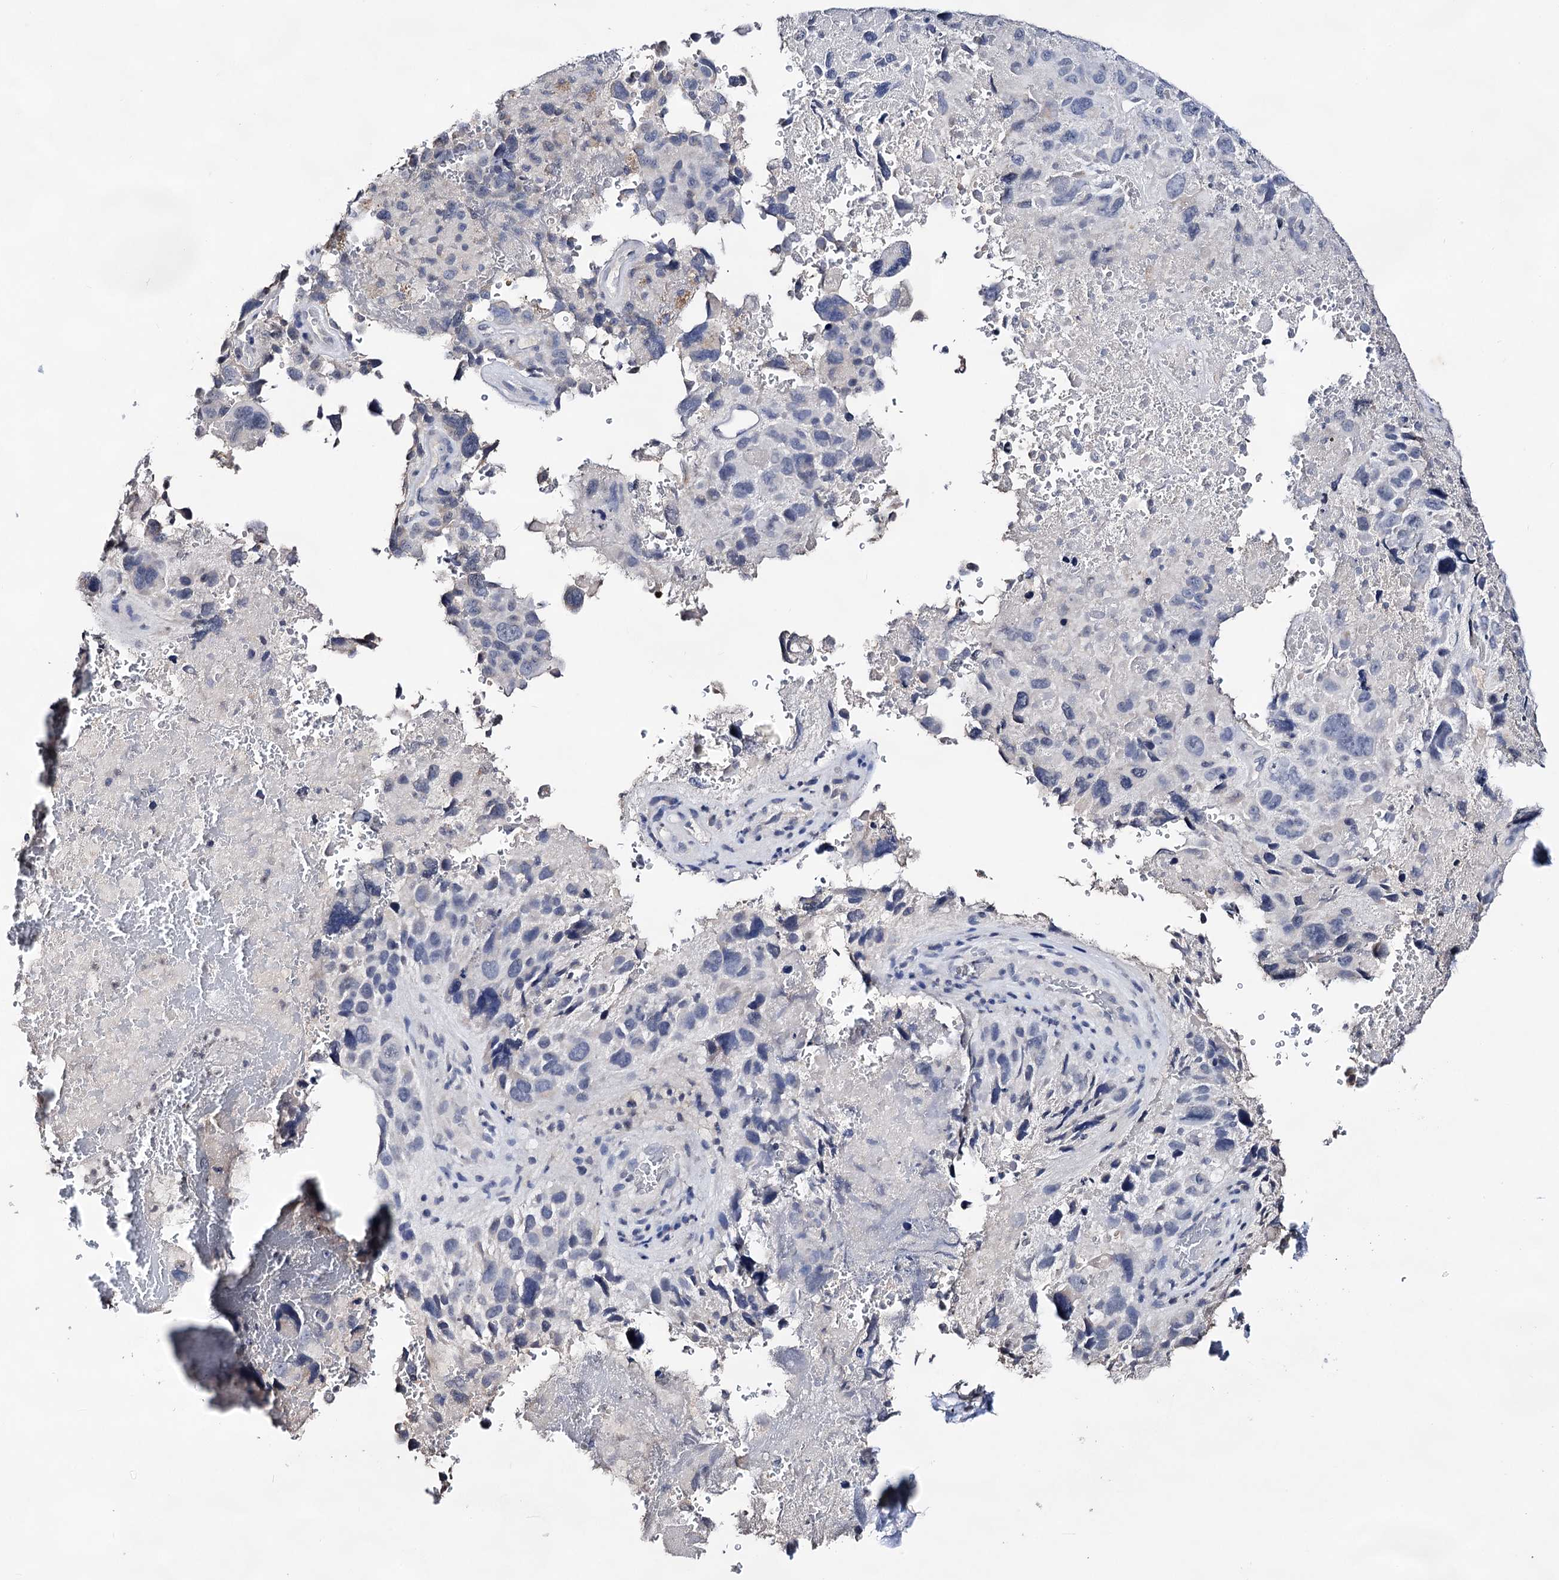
{"staining": {"intensity": "negative", "quantity": "none", "location": "none"}, "tissue": "lung cancer", "cell_type": "Tumor cells", "image_type": "cancer", "snomed": [{"axis": "morphology", "description": "Adenocarcinoma, NOS"}, {"axis": "topography", "description": "Lung"}], "caption": "The micrograph demonstrates no significant positivity in tumor cells of lung cancer (adenocarcinoma).", "gene": "PLIN1", "patient": {"sex": "male", "age": 67}}